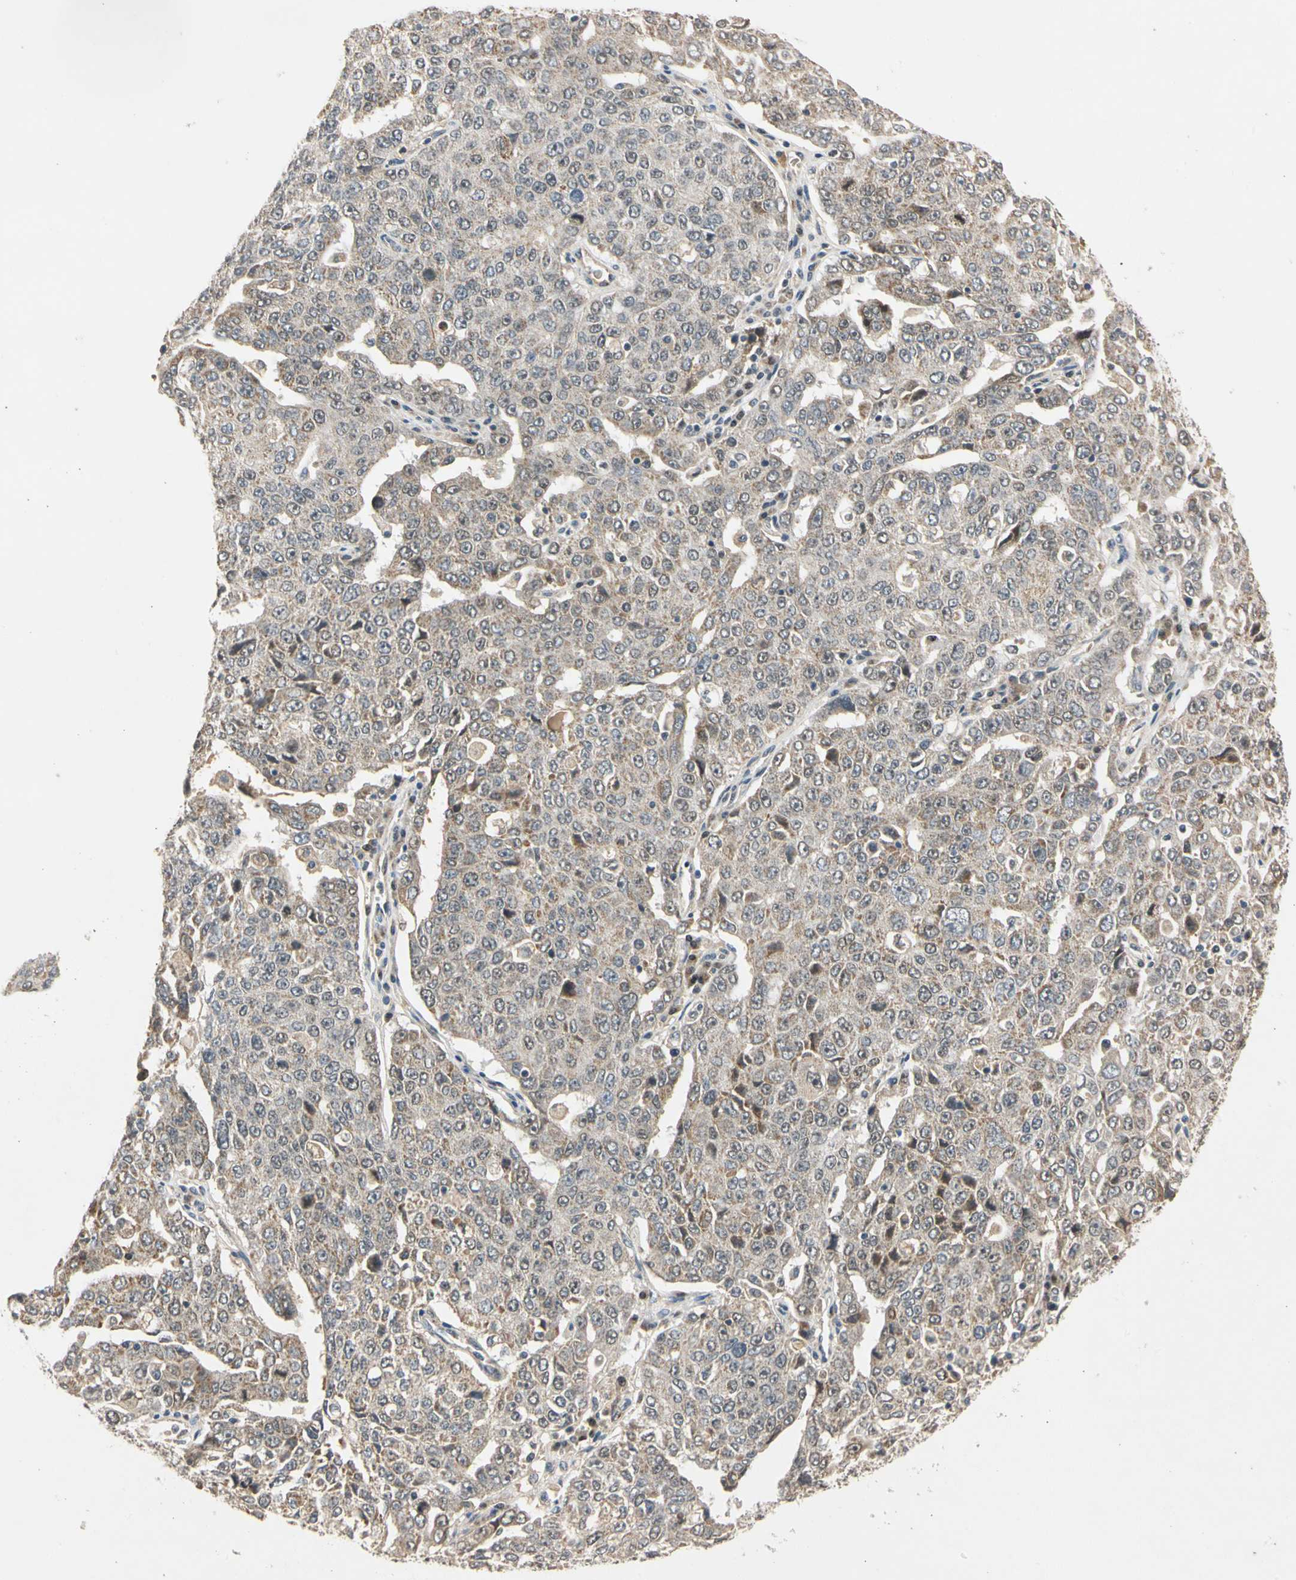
{"staining": {"intensity": "weak", "quantity": "25%-75%", "location": "cytoplasmic/membranous,nuclear"}, "tissue": "ovarian cancer", "cell_type": "Tumor cells", "image_type": "cancer", "snomed": [{"axis": "morphology", "description": "Carcinoma, endometroid"}, {"axis": "topography", "description": "Ovary"}], "caption": "Ovarian cancer (endometroid carcinoma) was stained to show a protein in brown. There is low levels of weak cytoplasmic/membranous and nuclear staining in approximately 25%-75% of tumor cells. (DAB = brown stain, brightfield microscopy at high magnification).", "gene": "RIOX2", "patient": {"sex": "female", "age": 62}}